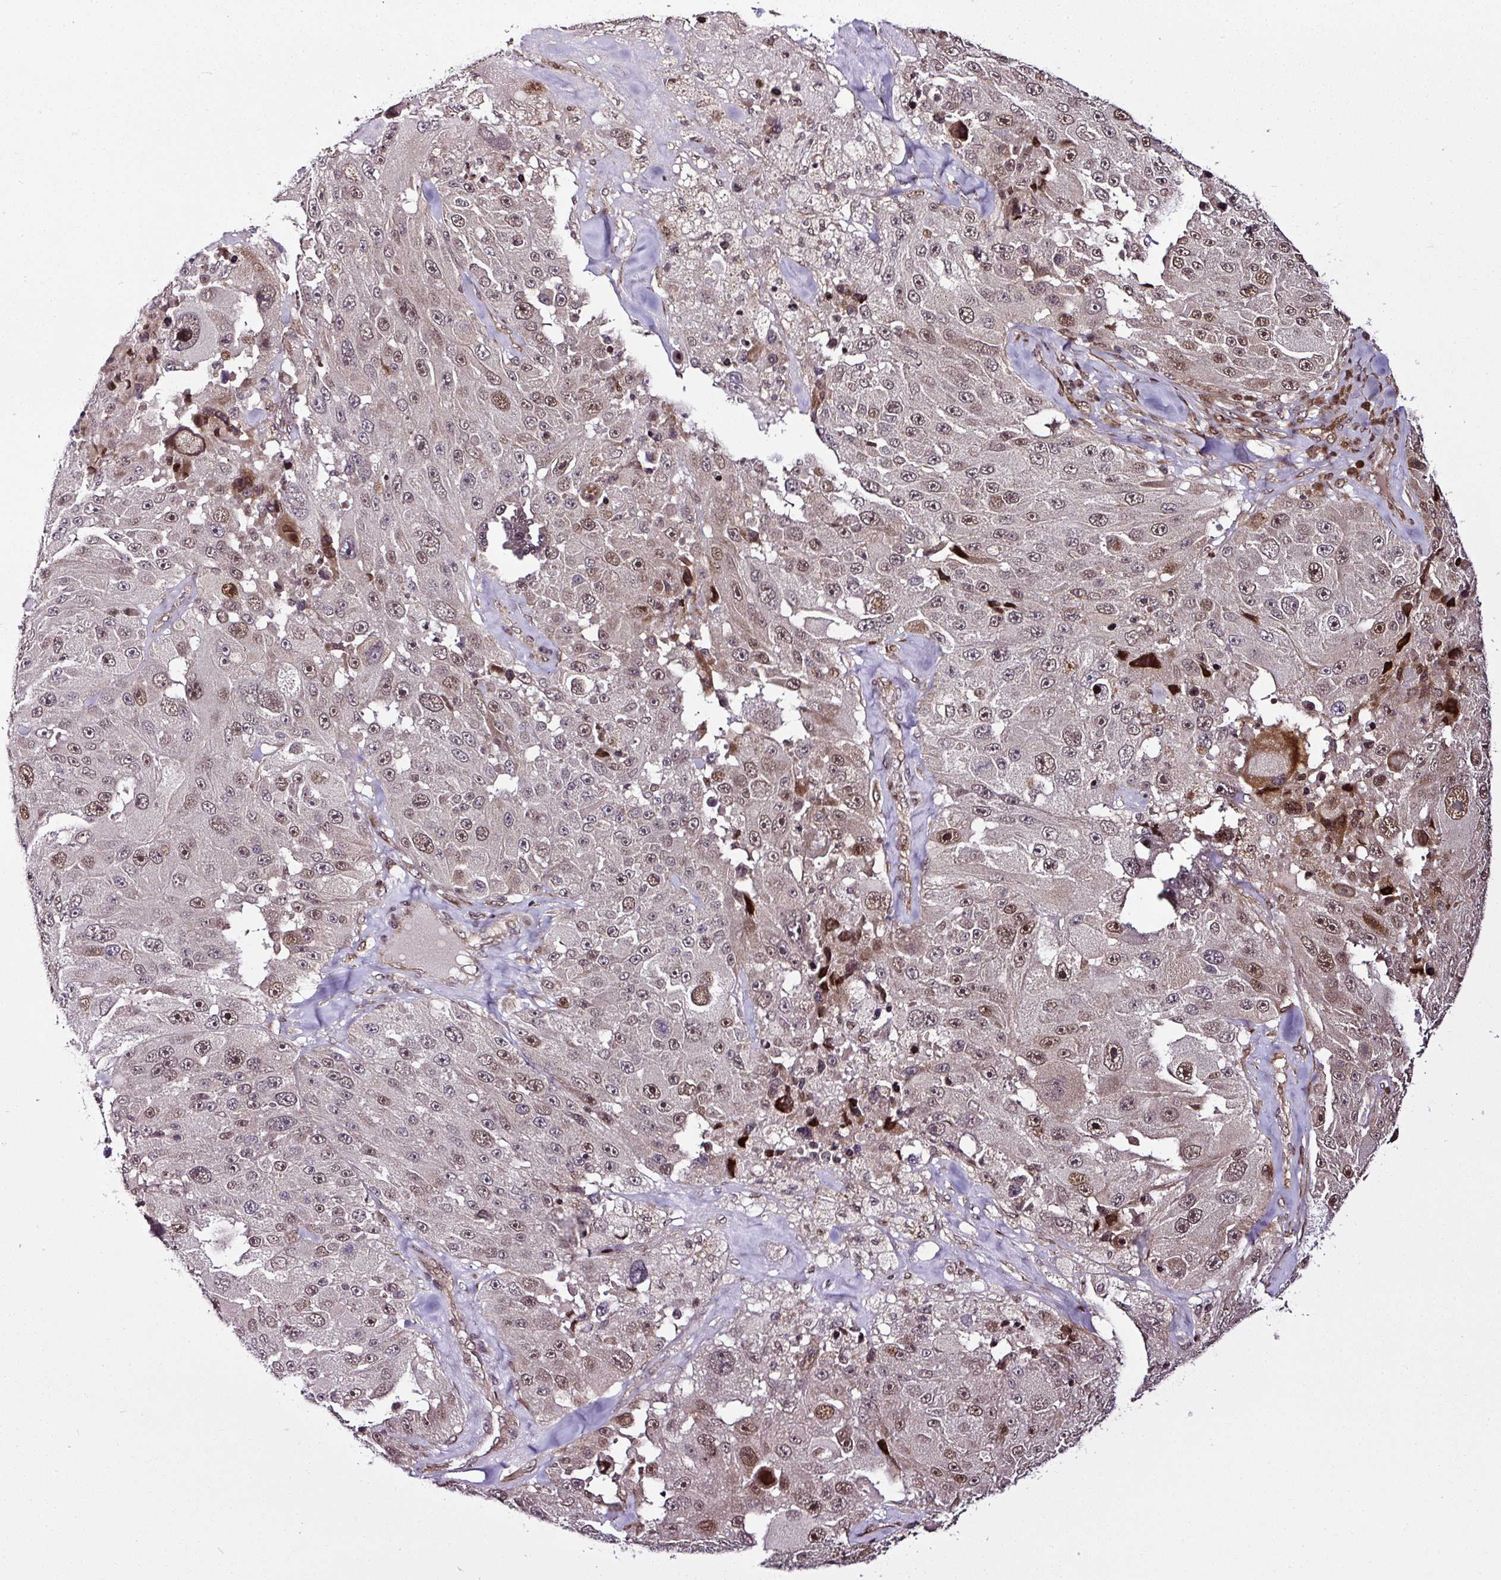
{"staining": {"intensity": "weak", "quantity": "25%-75%", "location": "nuclear"}, "tissue": "melanoma", "cell_type": "Tumor cells", "image_type": "cancer", "snomed": [{"axis": "morphology", "description": "Malignant melanoma, Metastatic site"}, {"axis": "topography", "description": "Lymph node"}], "caption": "Immunohistochemical staining of melanoma exhibits low levels of weak nuclear staining in about 25%-75% of tumor cells.", "gene": "COPRS", "patient": {"sex": "male", "age": 62}}